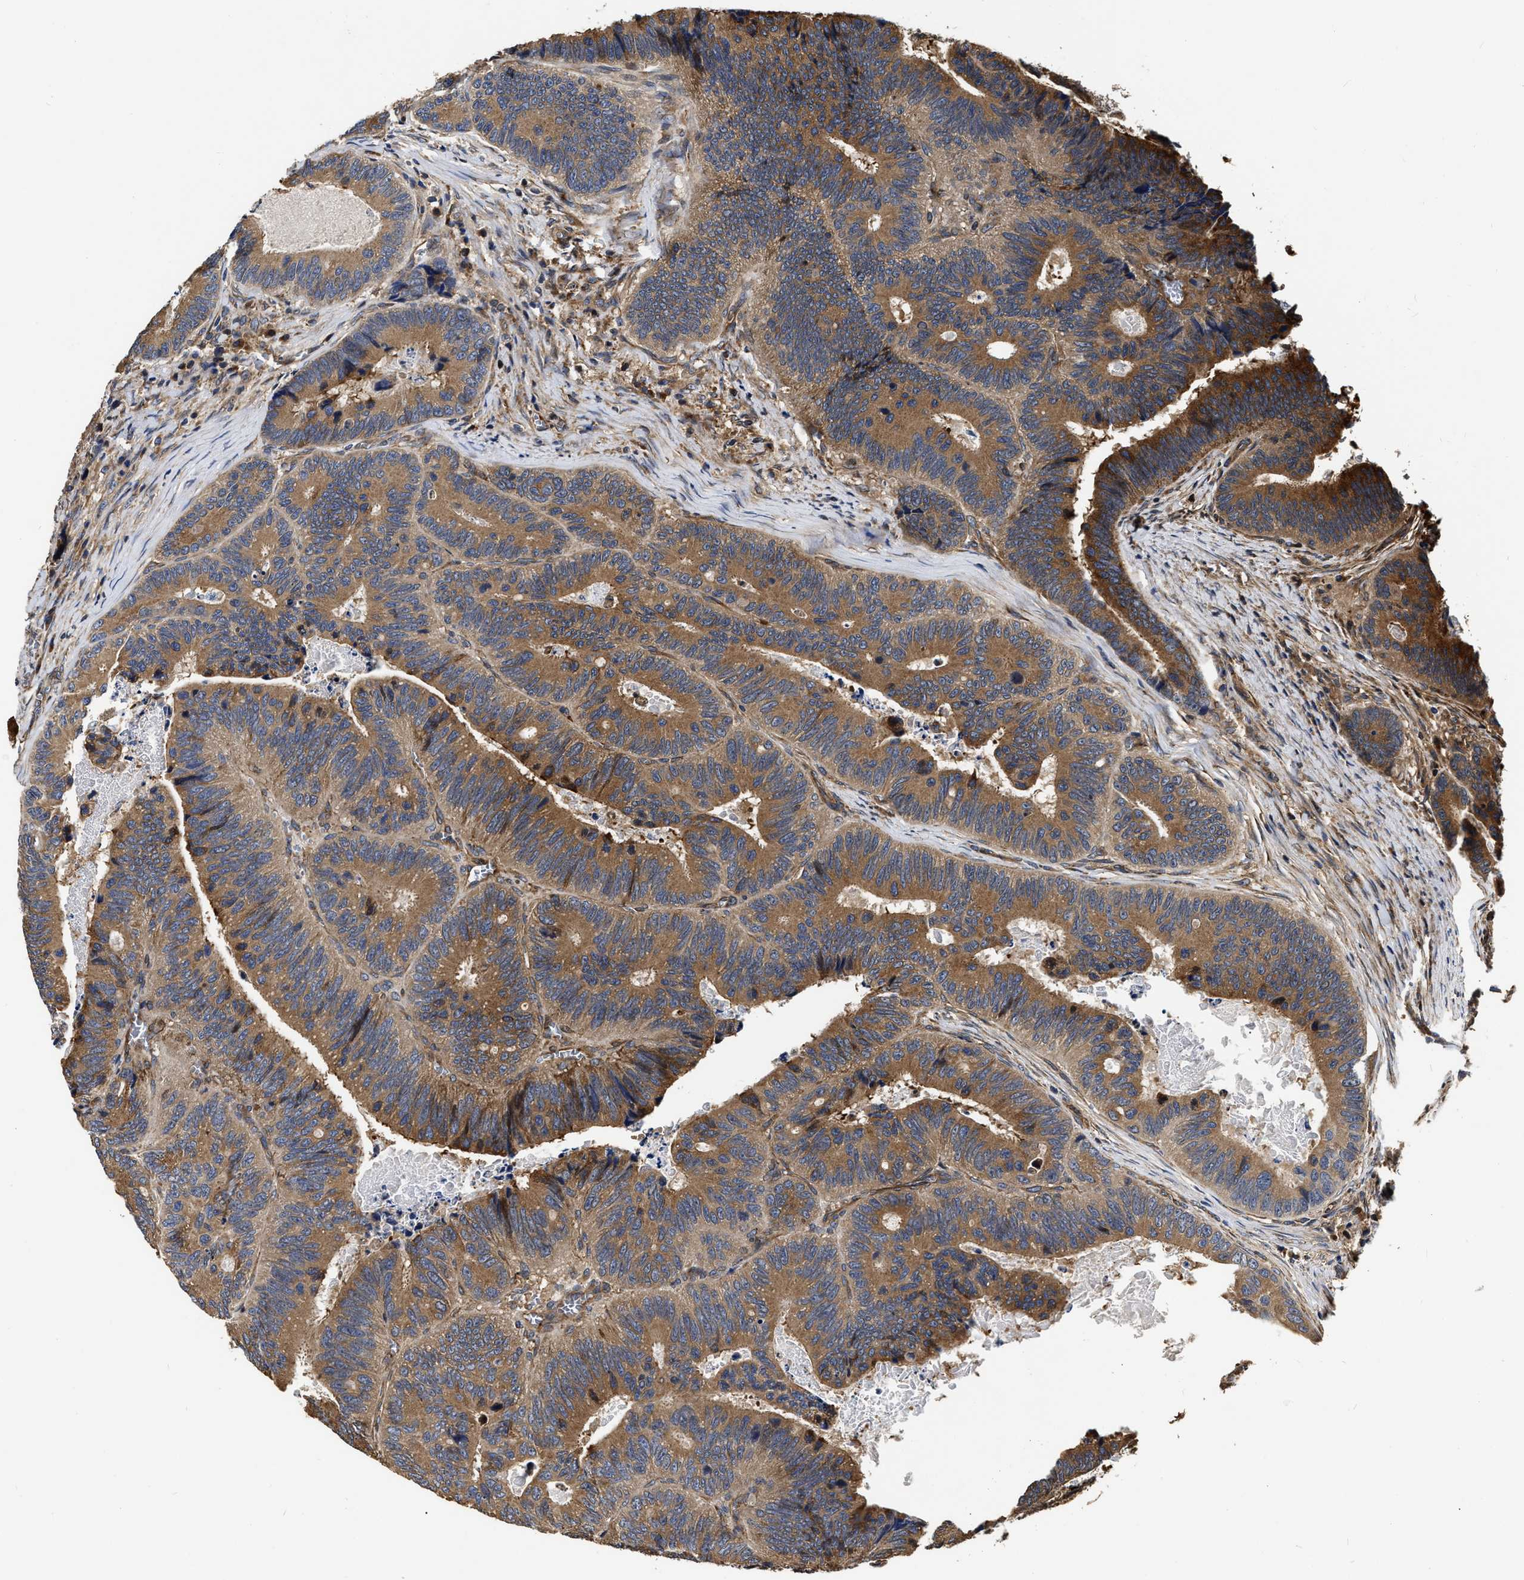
{"staining": {"intensity": "moderate", "quantity": ">75%", "location": "cytoplasmic/membranous"}, "tissue": "colorectal cancer", "cell_type": "Tumor cells", "image_type": "cancer", "snomed": [{"axis": "morphology", "description": "Inflammation, NOS"}, {"axis": "morphology", "description": "Adenocarcinoma, NOS"}, {"axis": "topography", "description": "Colon"}], "caption": "Protein staining by immunohistochemistry reveals moderate cytoplasmic/membranous staining in approximately >75% of tumor cells in colorectal cancer. (brown staining indicates protein expression, while blue staining denotes nuclei).", "gene": "ABCG8", "patient": {"sex": "male", "age": 72}}